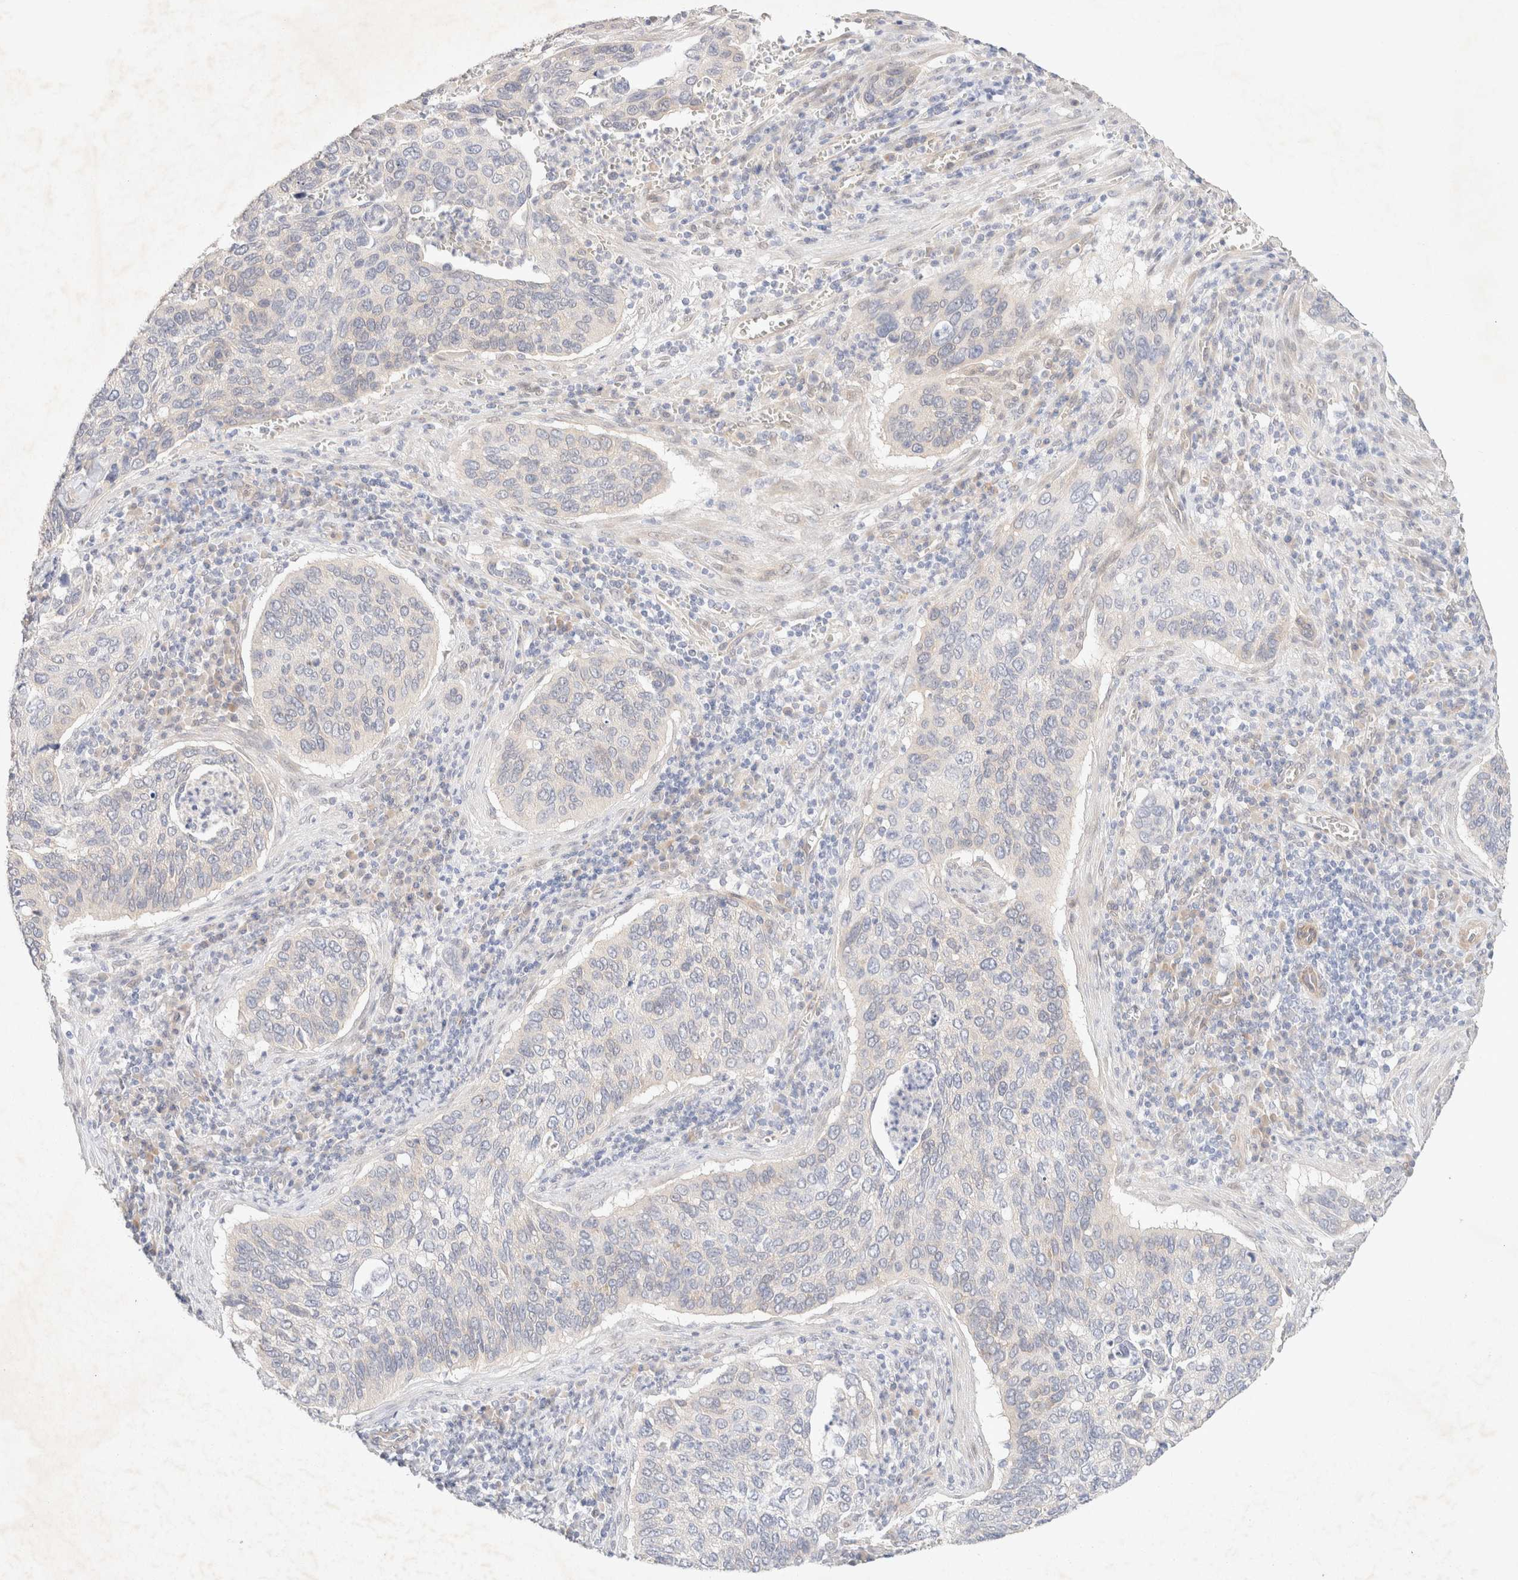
{"staining": {"intensity": "negative", "quantity": "none", "location": "none"}, "tissue": "cervical cancer", "cell_type": "Tumor cells", "image_type": "cancer", "snomed": [{"axis": "morphology", "description": "Squamous cell carcinoma, NOS"}, {"axis": "topography", "description": "Cervix"}], "caption": "IHC micrograph of neoplastic tissue: human cervical cancer stained with DAB demonstrates no significant protein staining in tumor cells.", "gene": "CSNK1E", "patient": {"sex": "female", "age": 53}}